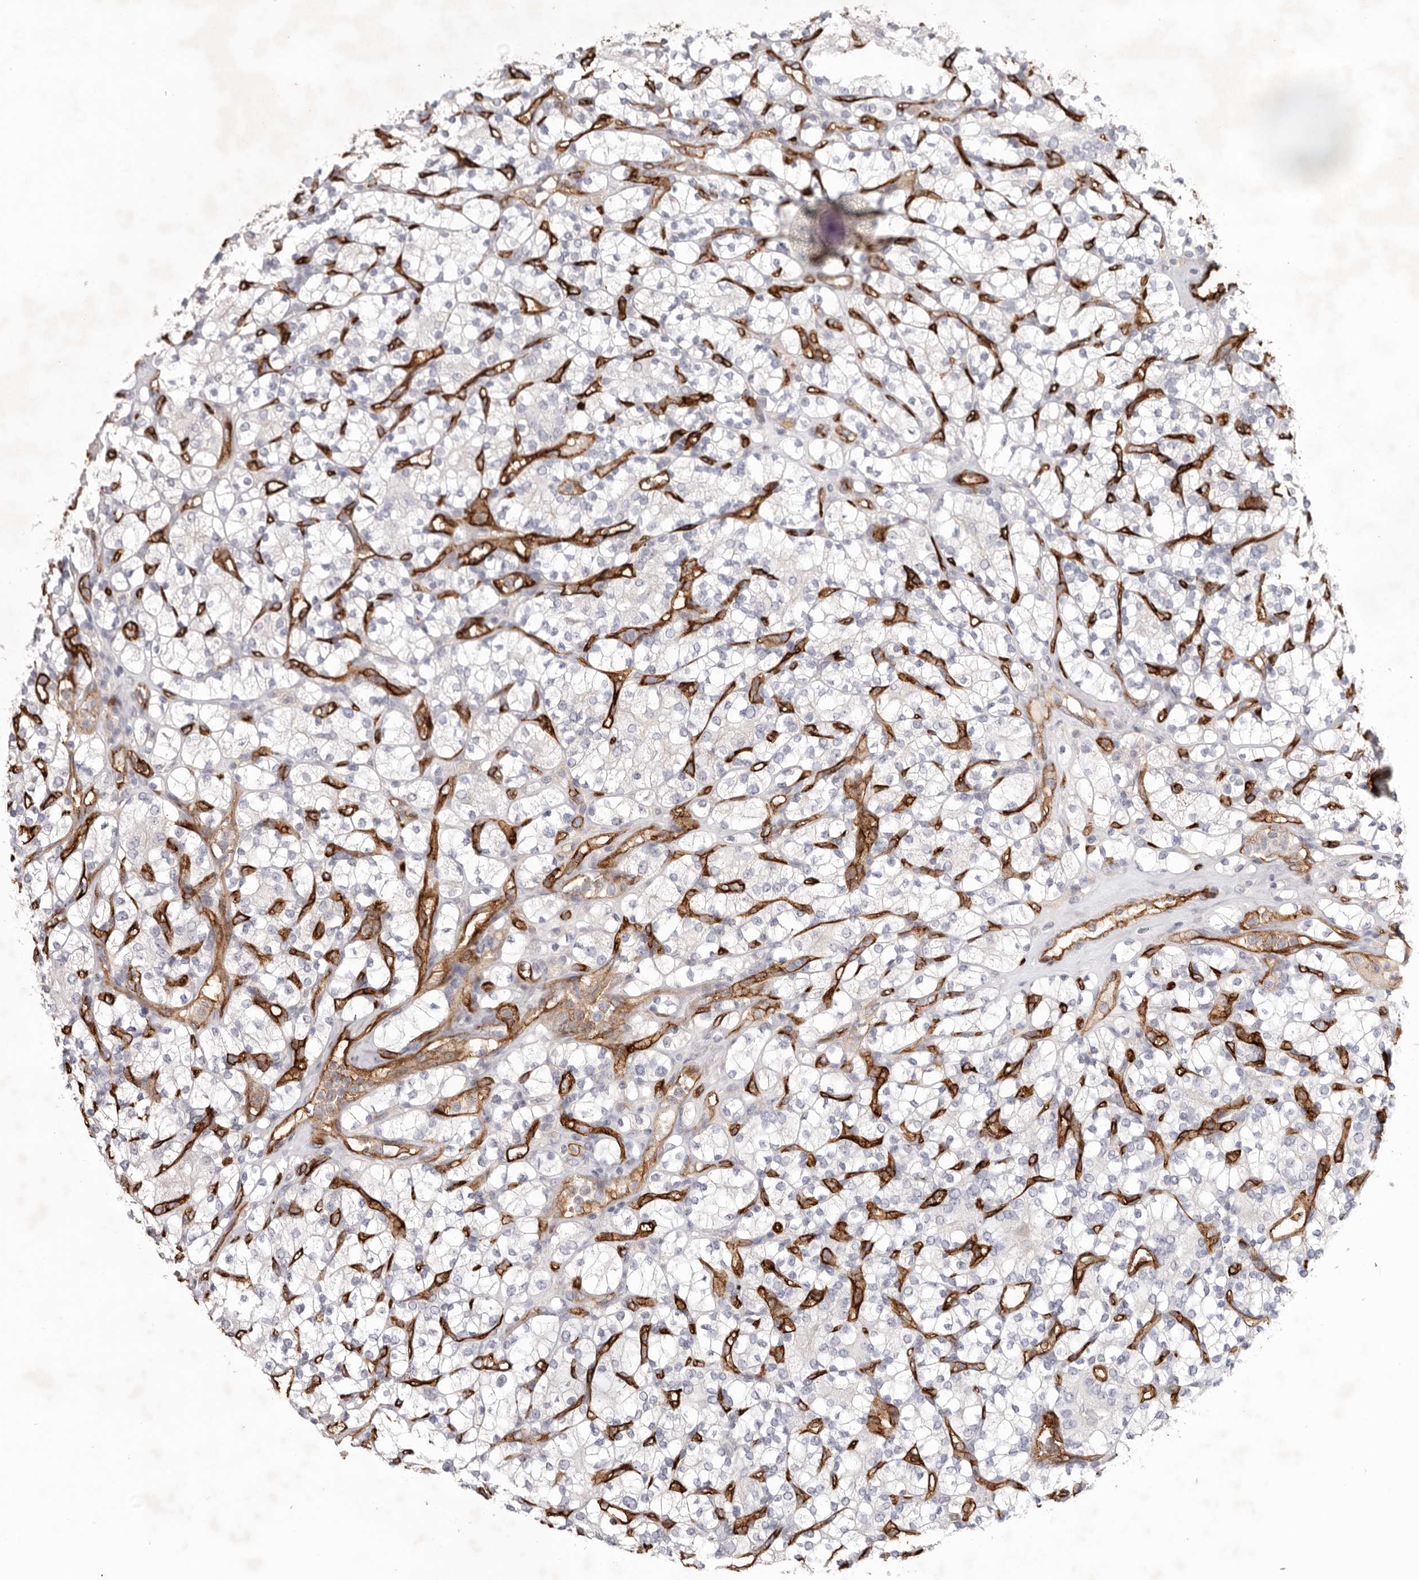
{"staining": {"intensity": "negative", "quantity": "none", "location": "none"}, "tissue": "renal cancer", "cell_type": "Tumor cells", "image_type": "cancer", "snomed": [{"axis": "morphology", "description": "Adenocarcinoma, NOS"}, {"axis": "topography", "description": "Kidney"}], "caption": "A photomicrograph of human renal adenocarcinoma is negative for staining in tumor cells.", "gene": "LRRC66", "patient": {"sex": "male", "age": 77}}